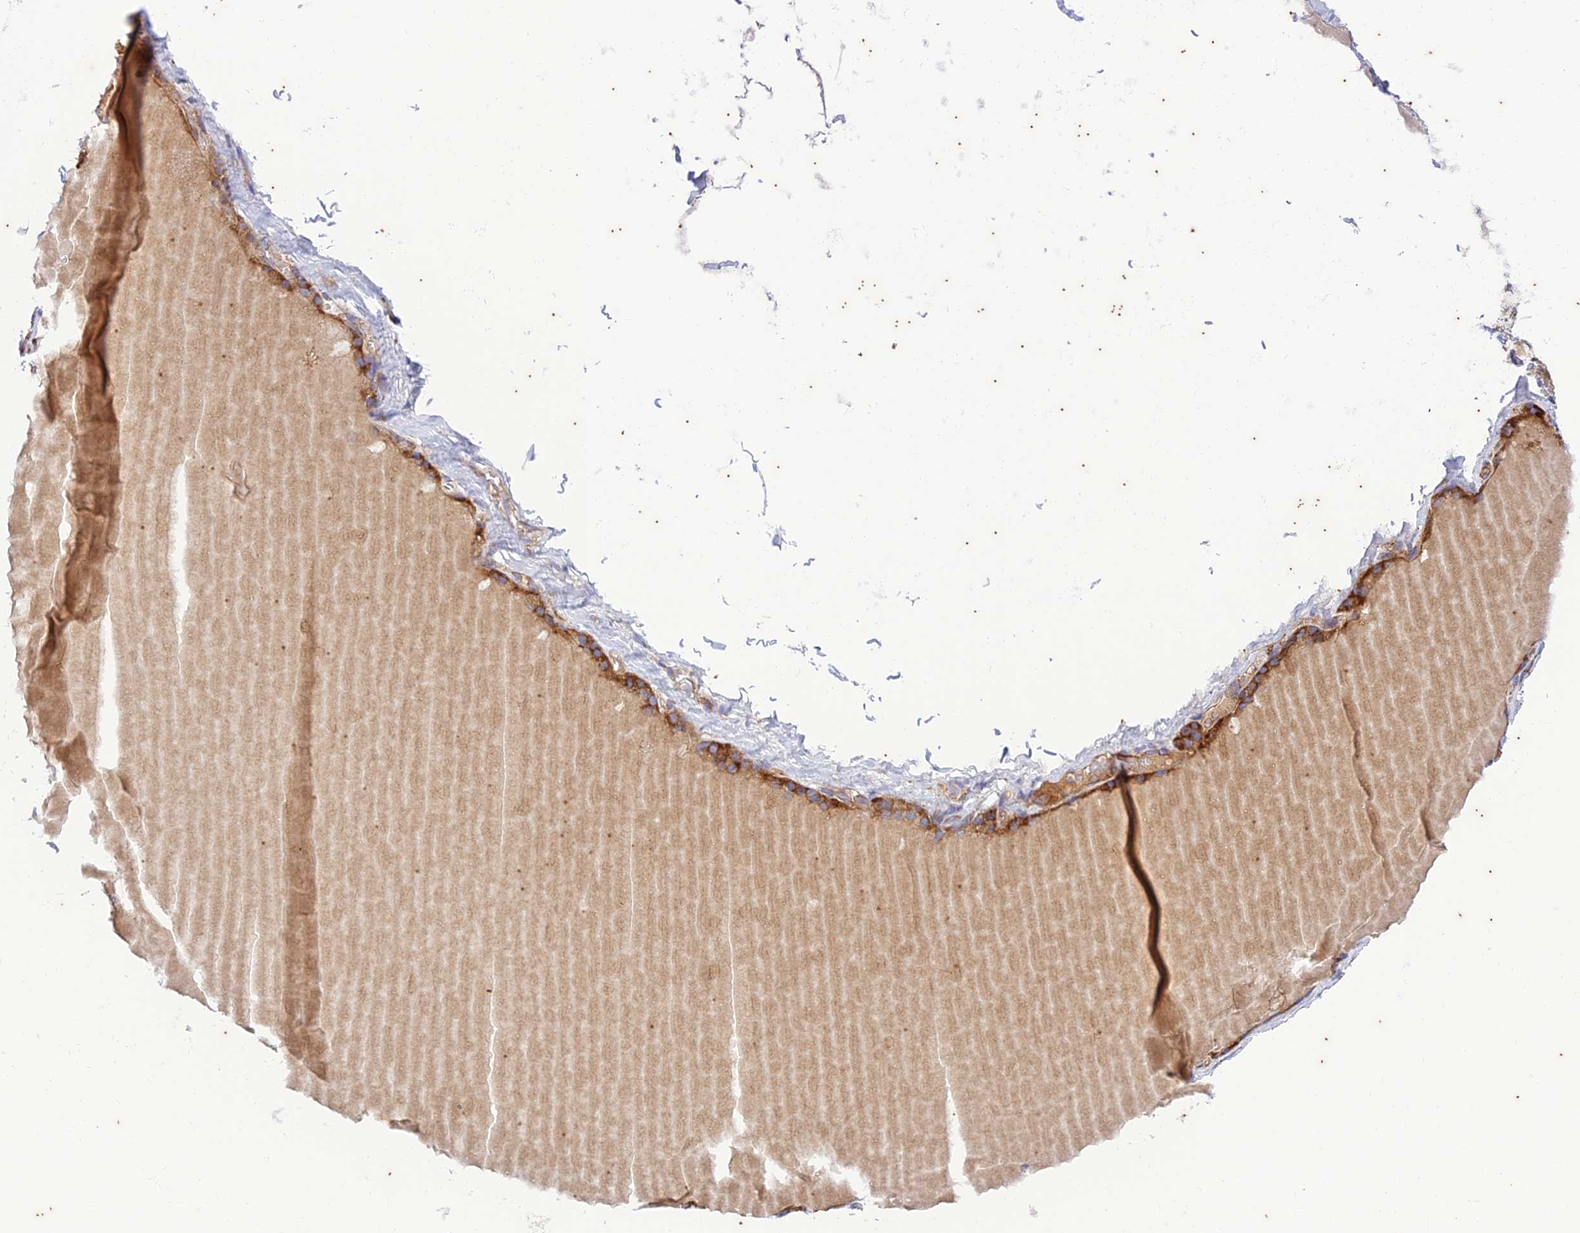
{"staining": {"intensity": "strong", "quantity": ">75%", "location": "cytoplasmic/membranous"}, "tissue": "thyroid gland", "cell_type": "Glandular cells", "image_type": "normal", "snomed": [{"axis": "morphology", "description": "Normal tissue, NOS"}, {"axis": "topography", "description": "Thyroid gland"}], "caption": "Immunohistochemical staining of normal human thyroid gland demonstrates strong cytoplasmic/membranous protein expression in about >75% of glandular cells. (Stains: DAB in brown, nuclei in blue, Microscopy: brightfield microscopy at high magnification).", "gene": "PIMREG", "patient": {"sex": "female", "age": 22}}